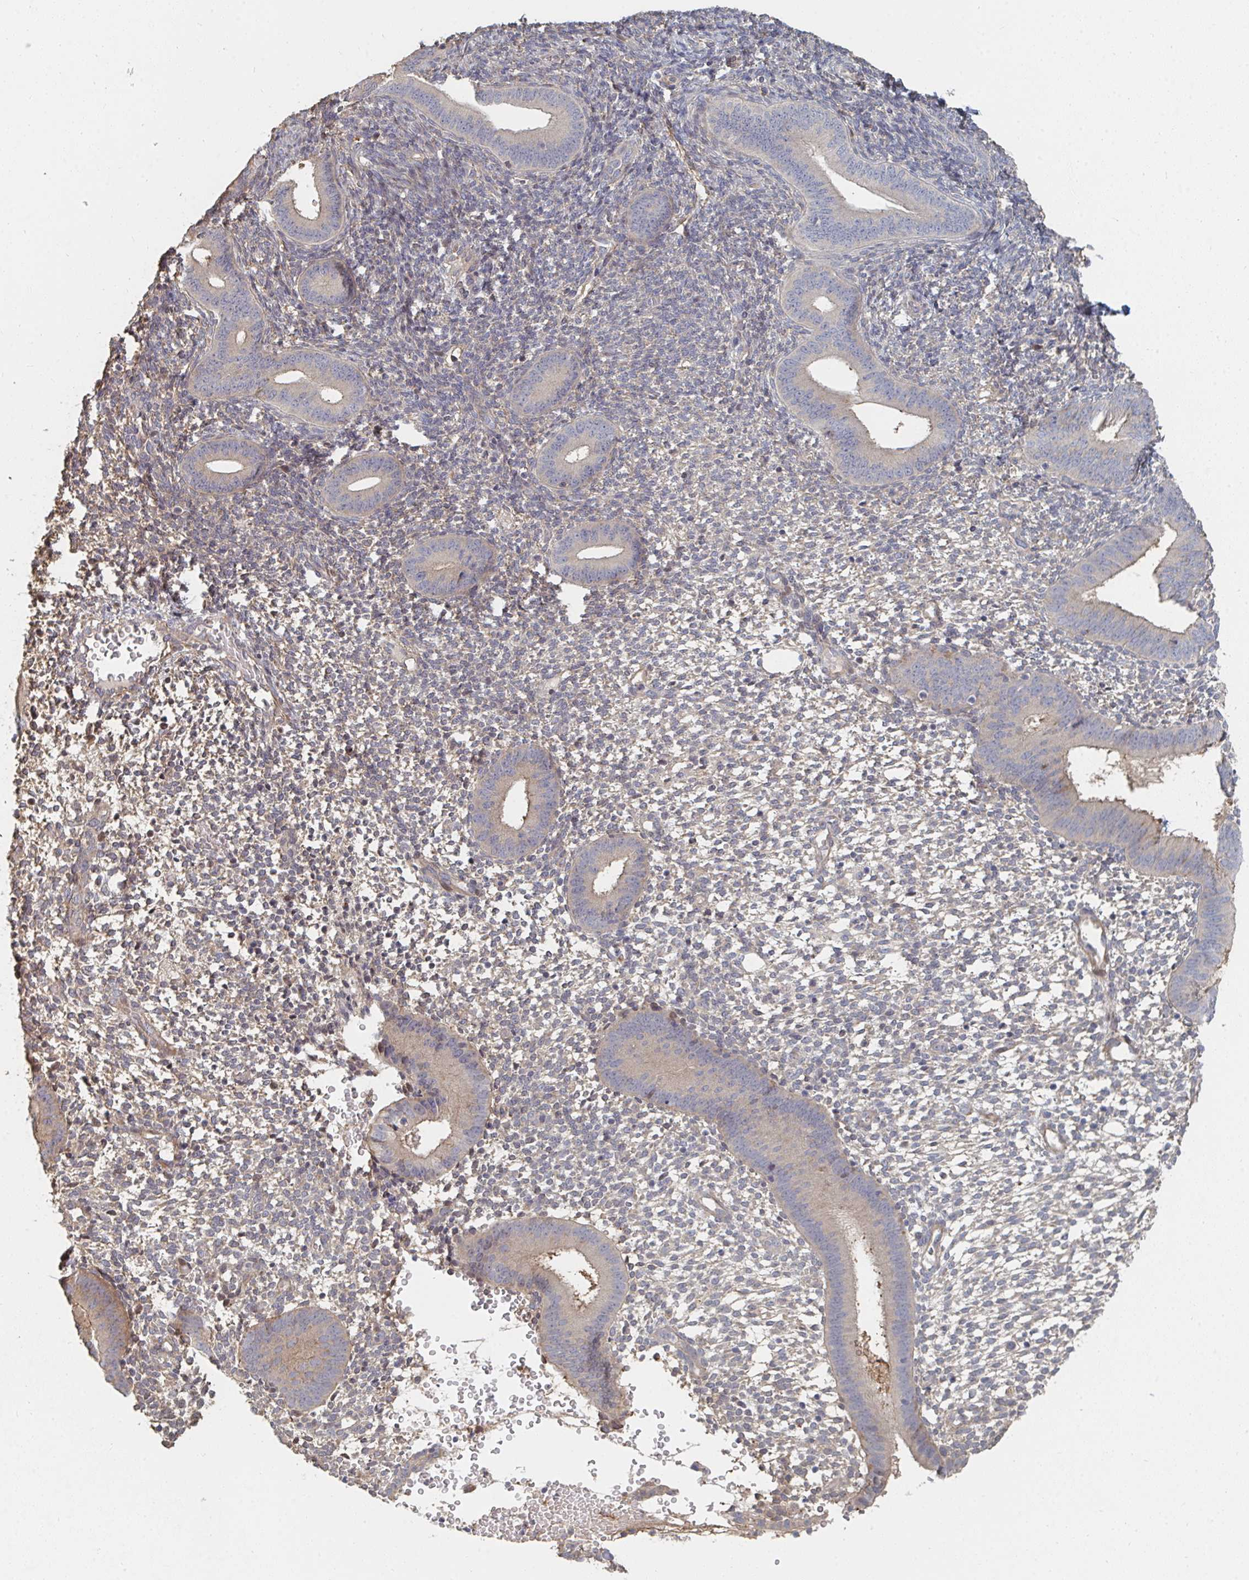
{"staining": {"intensity": "weak", "quantity": "25%-75%", "location": "cytoplasmic/membranous"}, "tissue": "endometrium", "cell_type": "Cells in endometrial stroma", "image_type": "normal", "snomed": [{"axis": "morphology", "description": "Normal tissue, NOS"}, {"axis": "topography", "description": "Endometrium"}], "caption": "IHC (DAB (3,3'-diaminobenzidine)) staining of benign human endometrium displays weak cytoplasmic/membranous protein staining in approximately 25%-75% of cells in endometrial stroma. The protein of interest is shown in brown color, while the nuclei are stained blue.", "gene": "PTEN", "patient": {"sex": "female", "age": 40}}